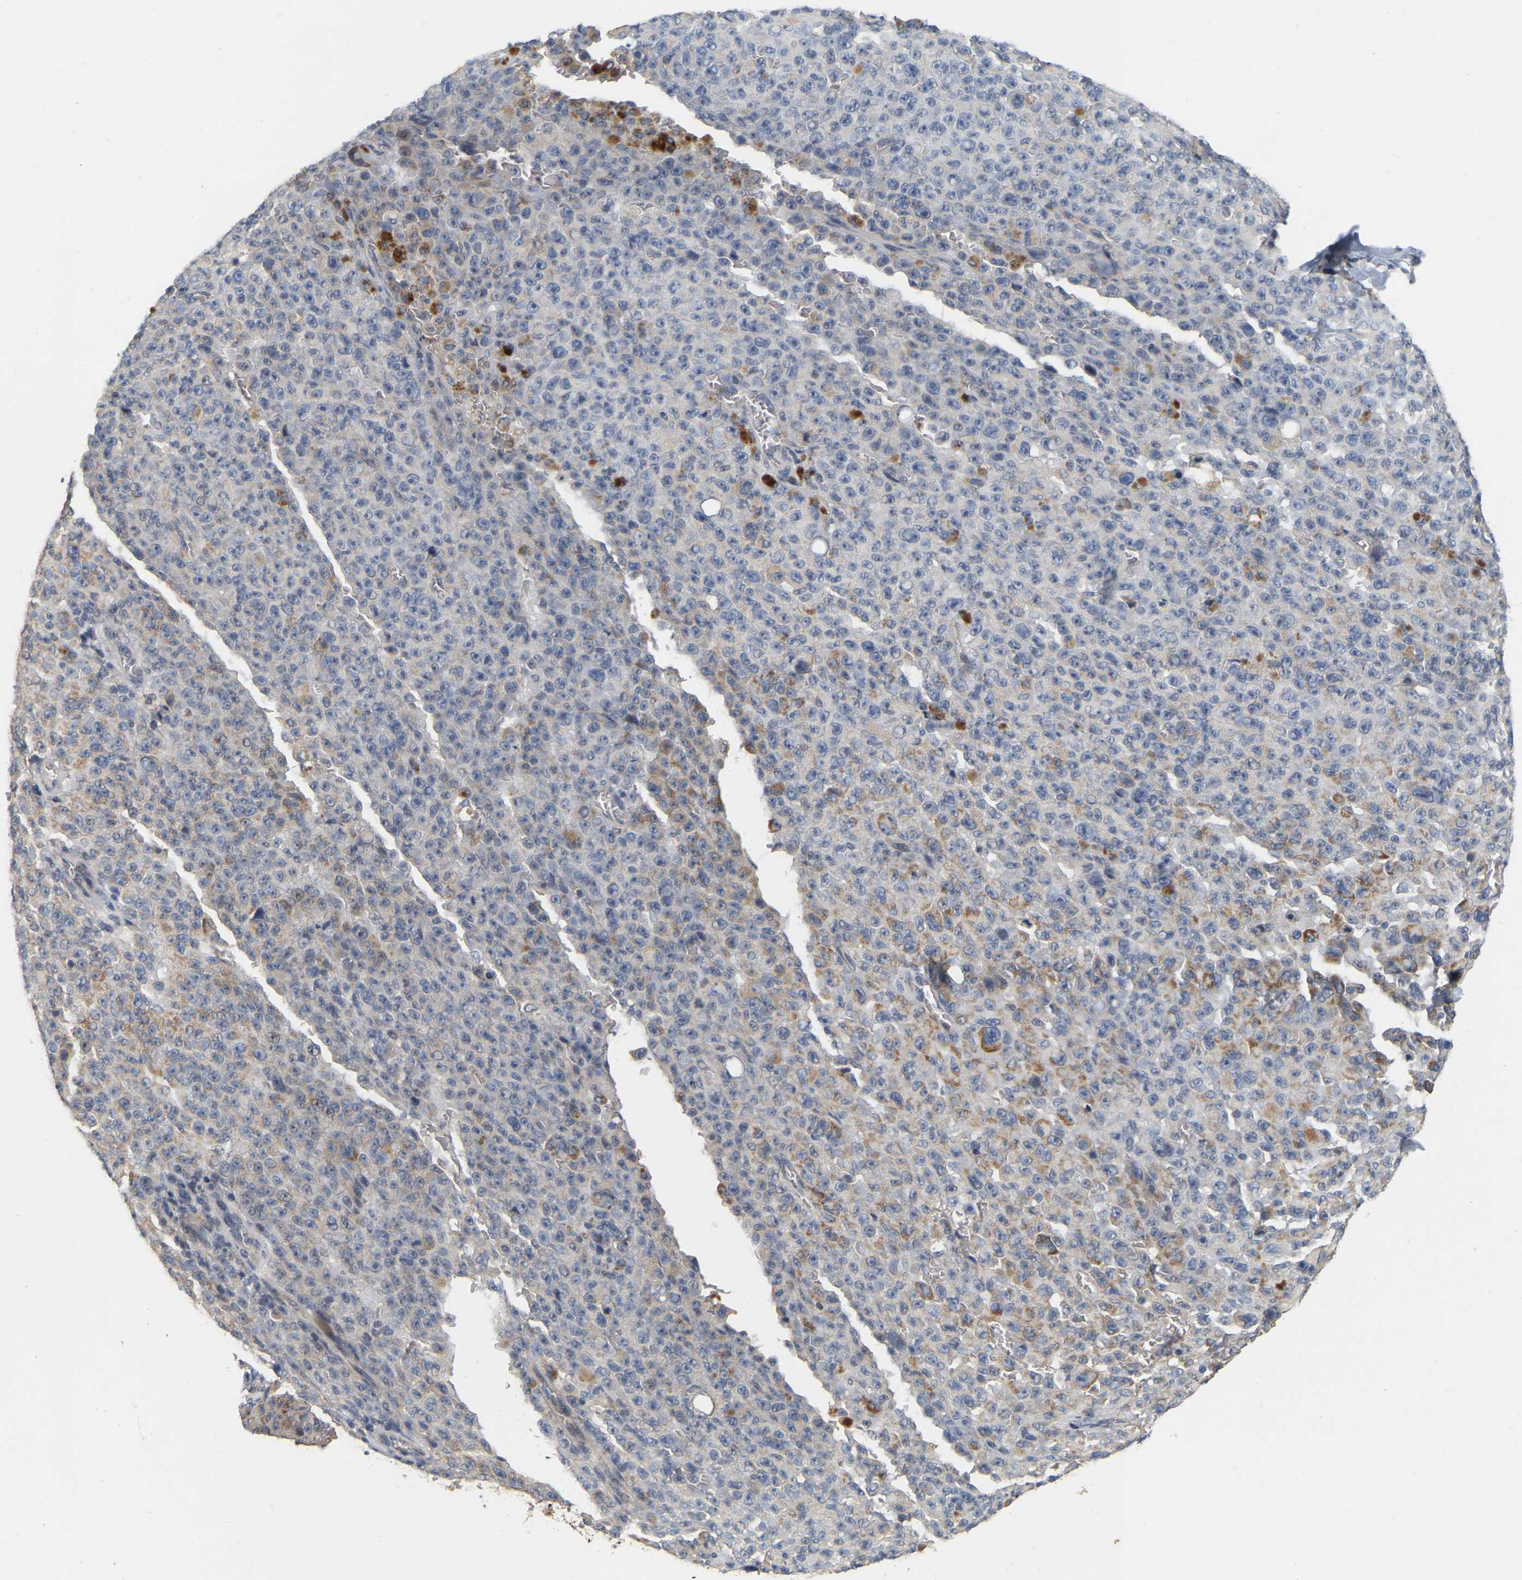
{"staining": {"intensity": "moderate", "quantity": "<25%", "location": "cytoplasmic/membranous"}, "tissue": "melanoma", "cell_type": "Tumor cells", "image_type": "cancer", "snomed": [{"axis": "morphology", "description": "Malignant melanoma, NOS"}, {"axis": "topography", "description": "Skin"}], "caption": "Malignant melanoma tissue demonstrates moderate cytoplasmic/membranous staining in approximately <25% of tumor cells", "gene": "SSH1", "patient": {"sex": "female", "age": 82}}